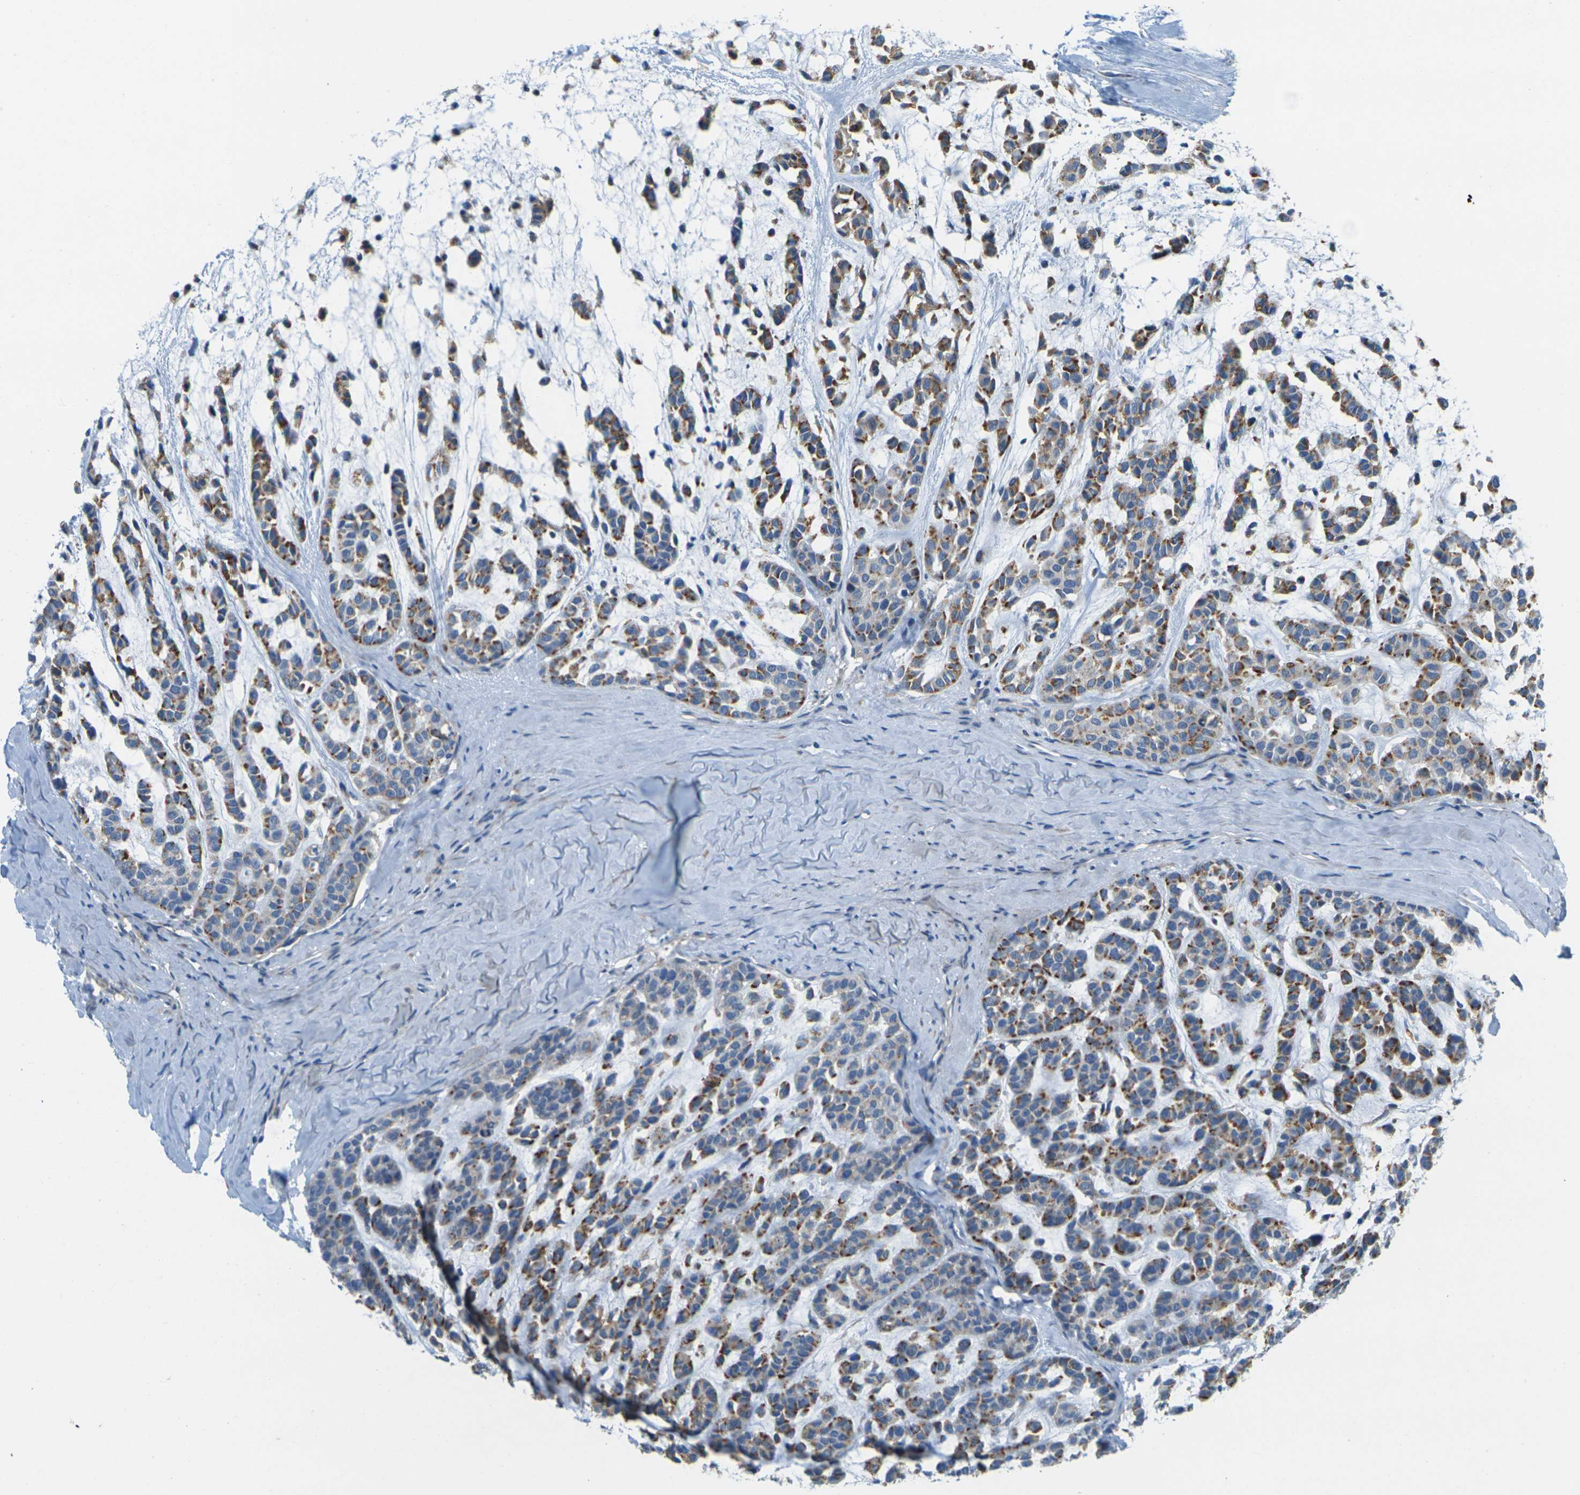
{"staining": {"intensity": "moderate", "quantity": ">75%", "location": "cytoplasmic/membranous"}, "tissue": "head and neck cancer", "cell_type": "Tumor cells", "image_type": "cancer", "snomed": [{"axis": "morphology", "description": "Adenocarcinoma, NOS"}, {"axis": "morphology", "description": "Adenoma, NOS"}, {"axis": "topography", "description": "Head-Neck"}], "caption": "This photomicrograph exhibits IHC staining of human head and neck adenoma, with medium moderate cytoplasmic/membranous expression in approximately >75% of tumor cells.", "gene": "CYP2C8", "patient": {"sex": "female", "age": 55}}